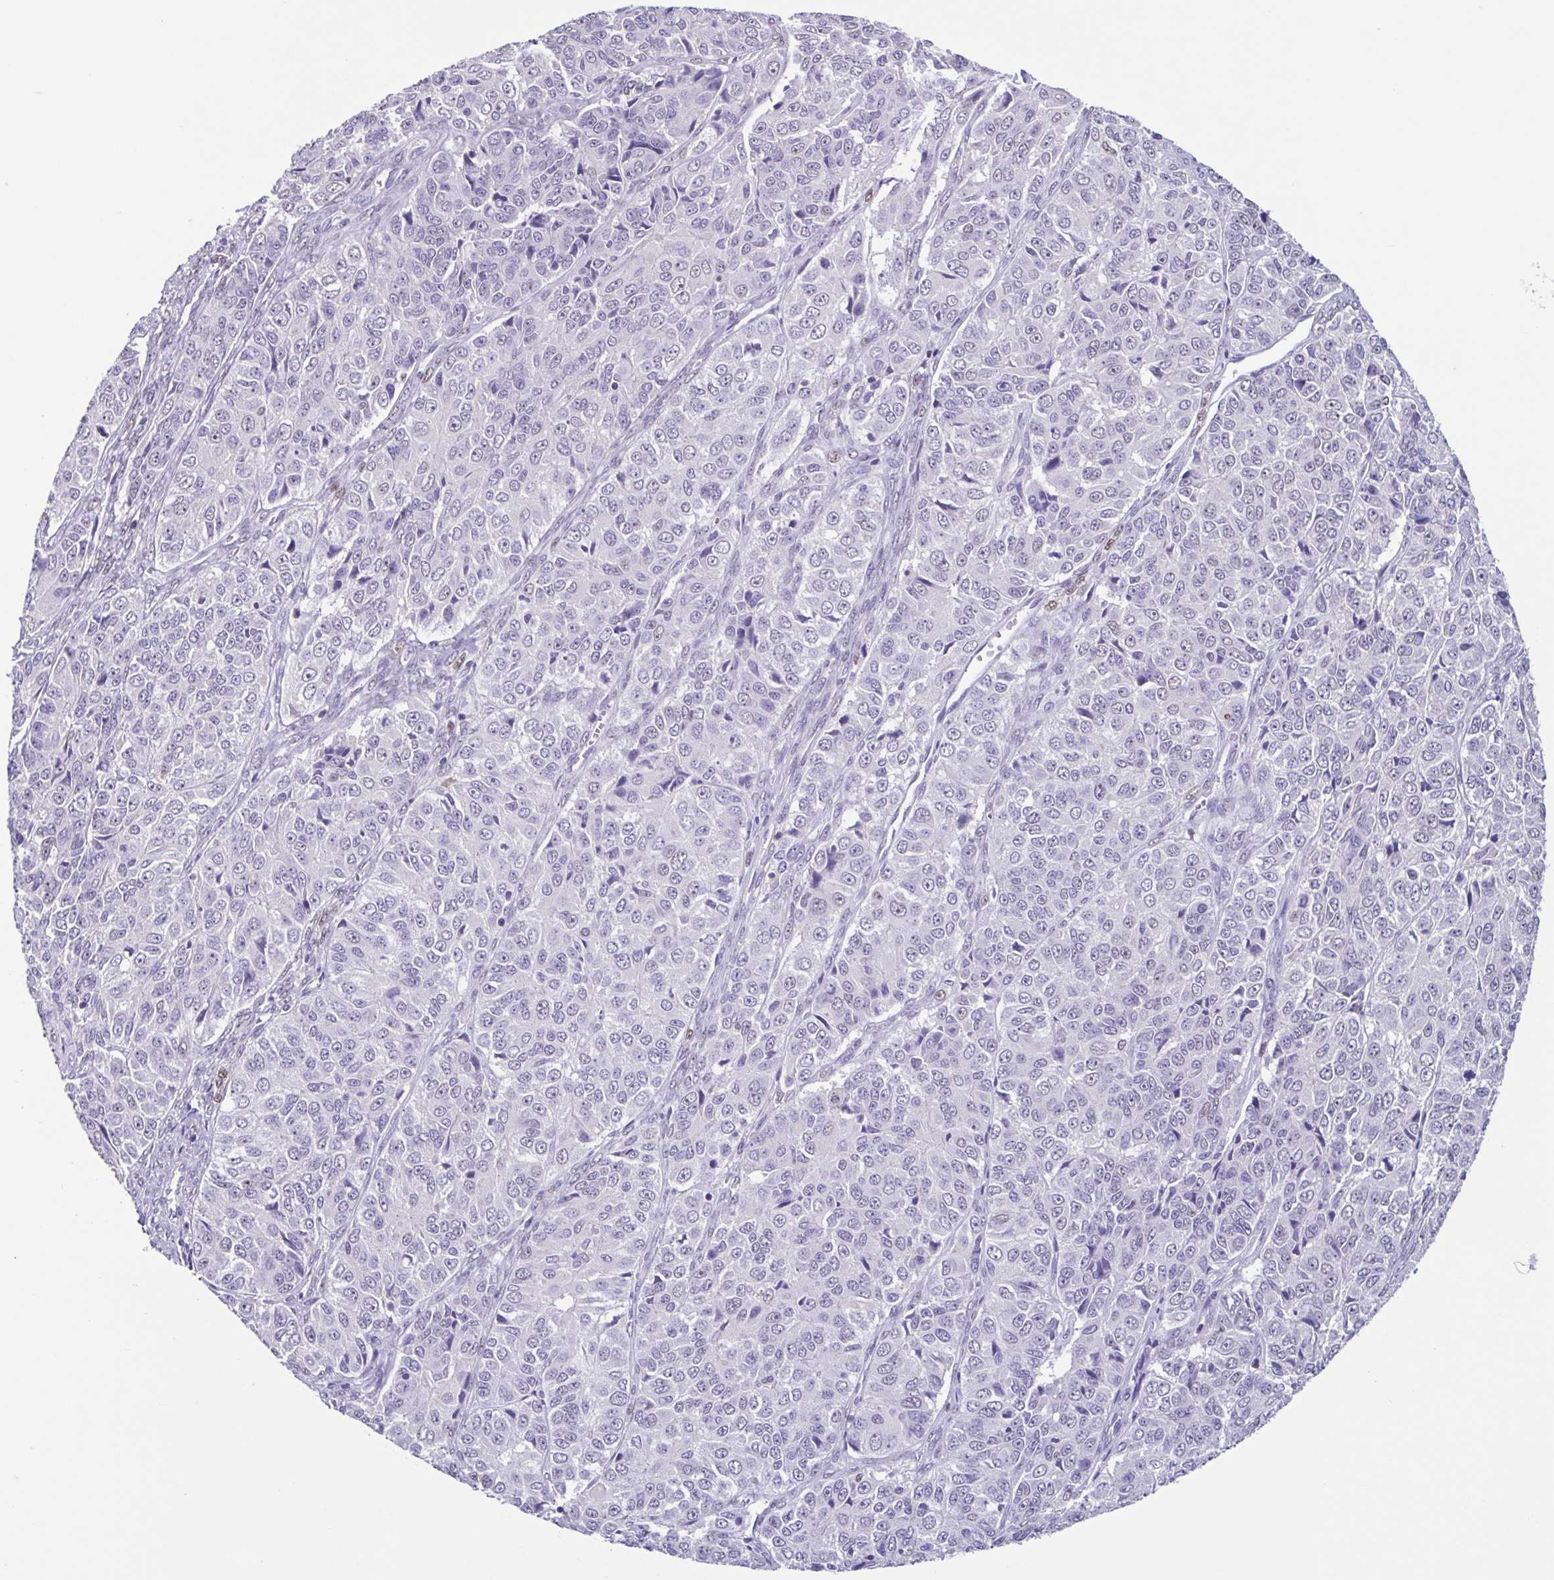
{"staining": {"intensity": "negative", "quantity": "none", "location": "none"}, "tissue": "ovarian cancer", "cell_type": "Tumor cells", "image_type": "cancer", "snomed": [{"axis": "morphology", "description": "Carcinoma, endometroid"}, {"axis": "topography", "description": "Ovary"}], "caption": "Tumor cells are negative for brown protein staining in endometroid carcinoma (ovarian).", "gene": "ACTRT3", "patient": {"sex": "female", "age": 51}}